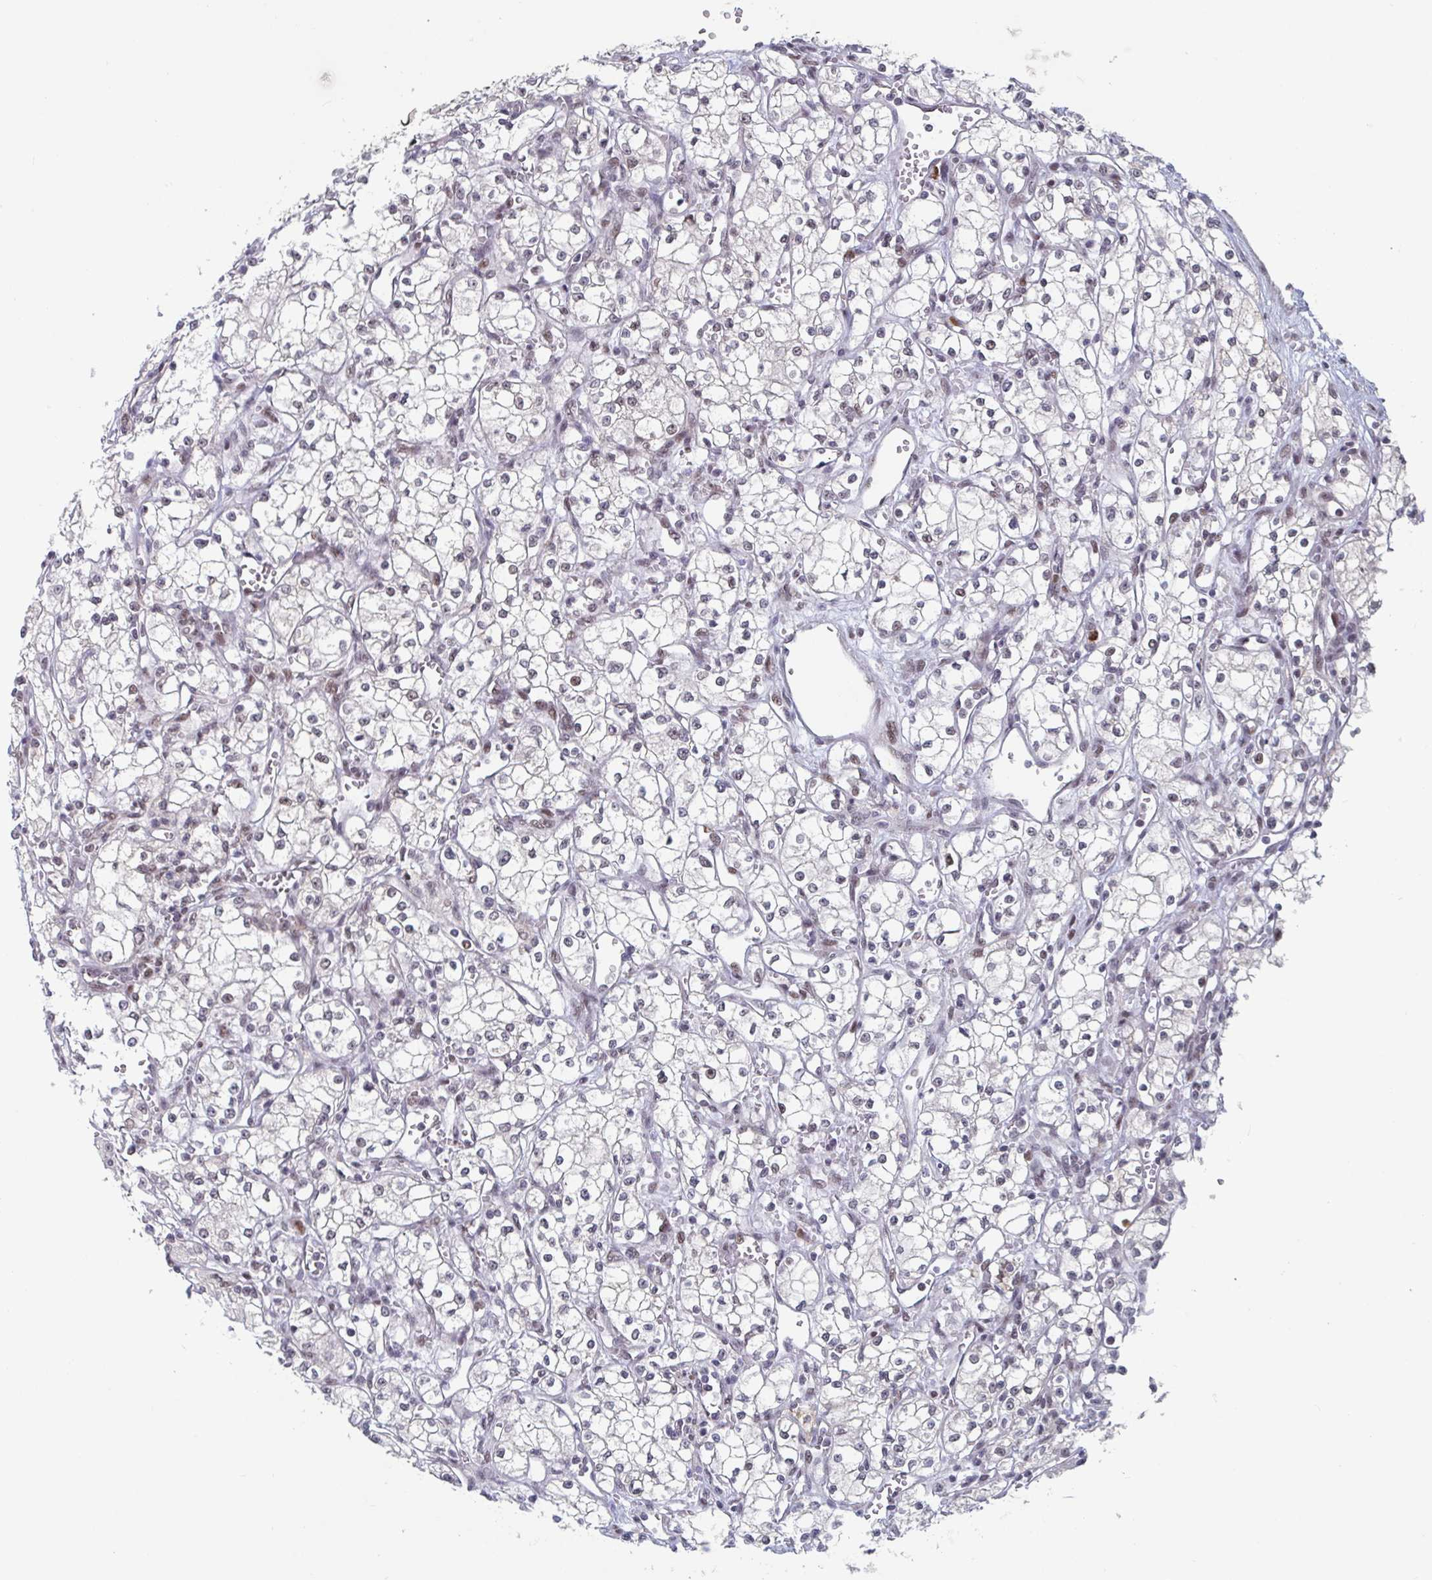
{"staining": {"intensity": "moderate", "quantity": "<25%", "location": "nuclear"}, "tissue": "renal cancer", "cell_type": "Tumor cells", "image_type": "cancer", "snomed": [{"axis": "morphology", "description": "Adenocarcinoma, NOS"}, {"axis": "topography", "description": "Kidney"}], "caption": "Immunohistochemistry (IHC) staining of renal cancer (adenocarcinoma), which exhibits low levels of moderate nuclear staining in about <25% of tumor cells indicating moderate nuclear protein staining. The staining was performed using DAB (brown) for protein detection and nuclei were counterstained in hematoxylin (blue).", "gene": "RNF212", "patient": {"sex": "male", "age": 59}}